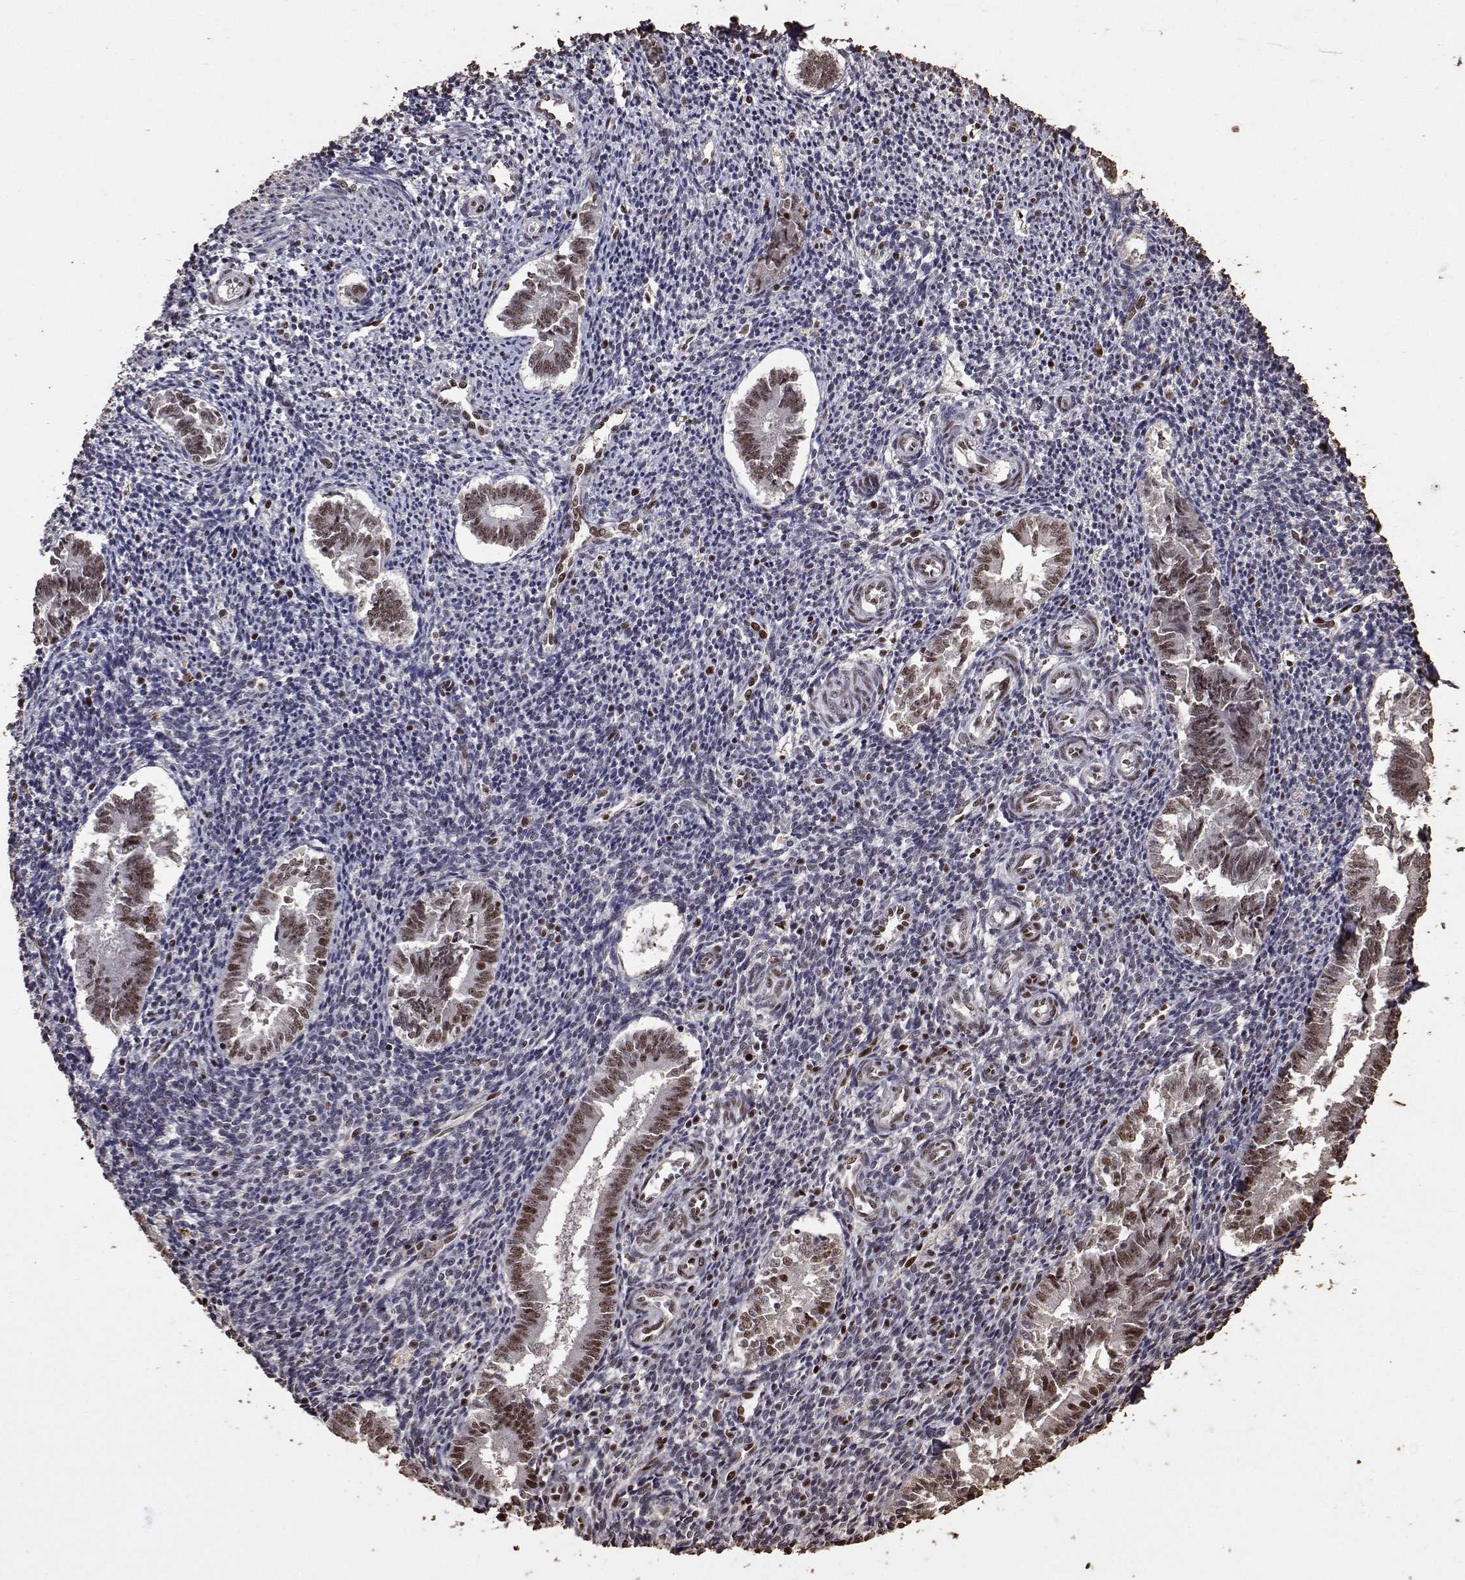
{"staining": {"intensity": "moderate", "quantity": ">75%", "location": "nuclear"}, "tissue": "endometrium", "cell_type": "Cells in endometrial stroma", "image_type": "normal", "snomed": [{"axis": "morphology", "description": "Normal tissue, NOS"}, {"axis": "topography", "description": "Endometrium"}], "caption": "Protein analysis of benign endometrium demonstrates moderate nuclear staining in about >75% of cells in endometrial stroma.", "gene": "TOE1", "patient": {"sex": "female", "age": 25}}